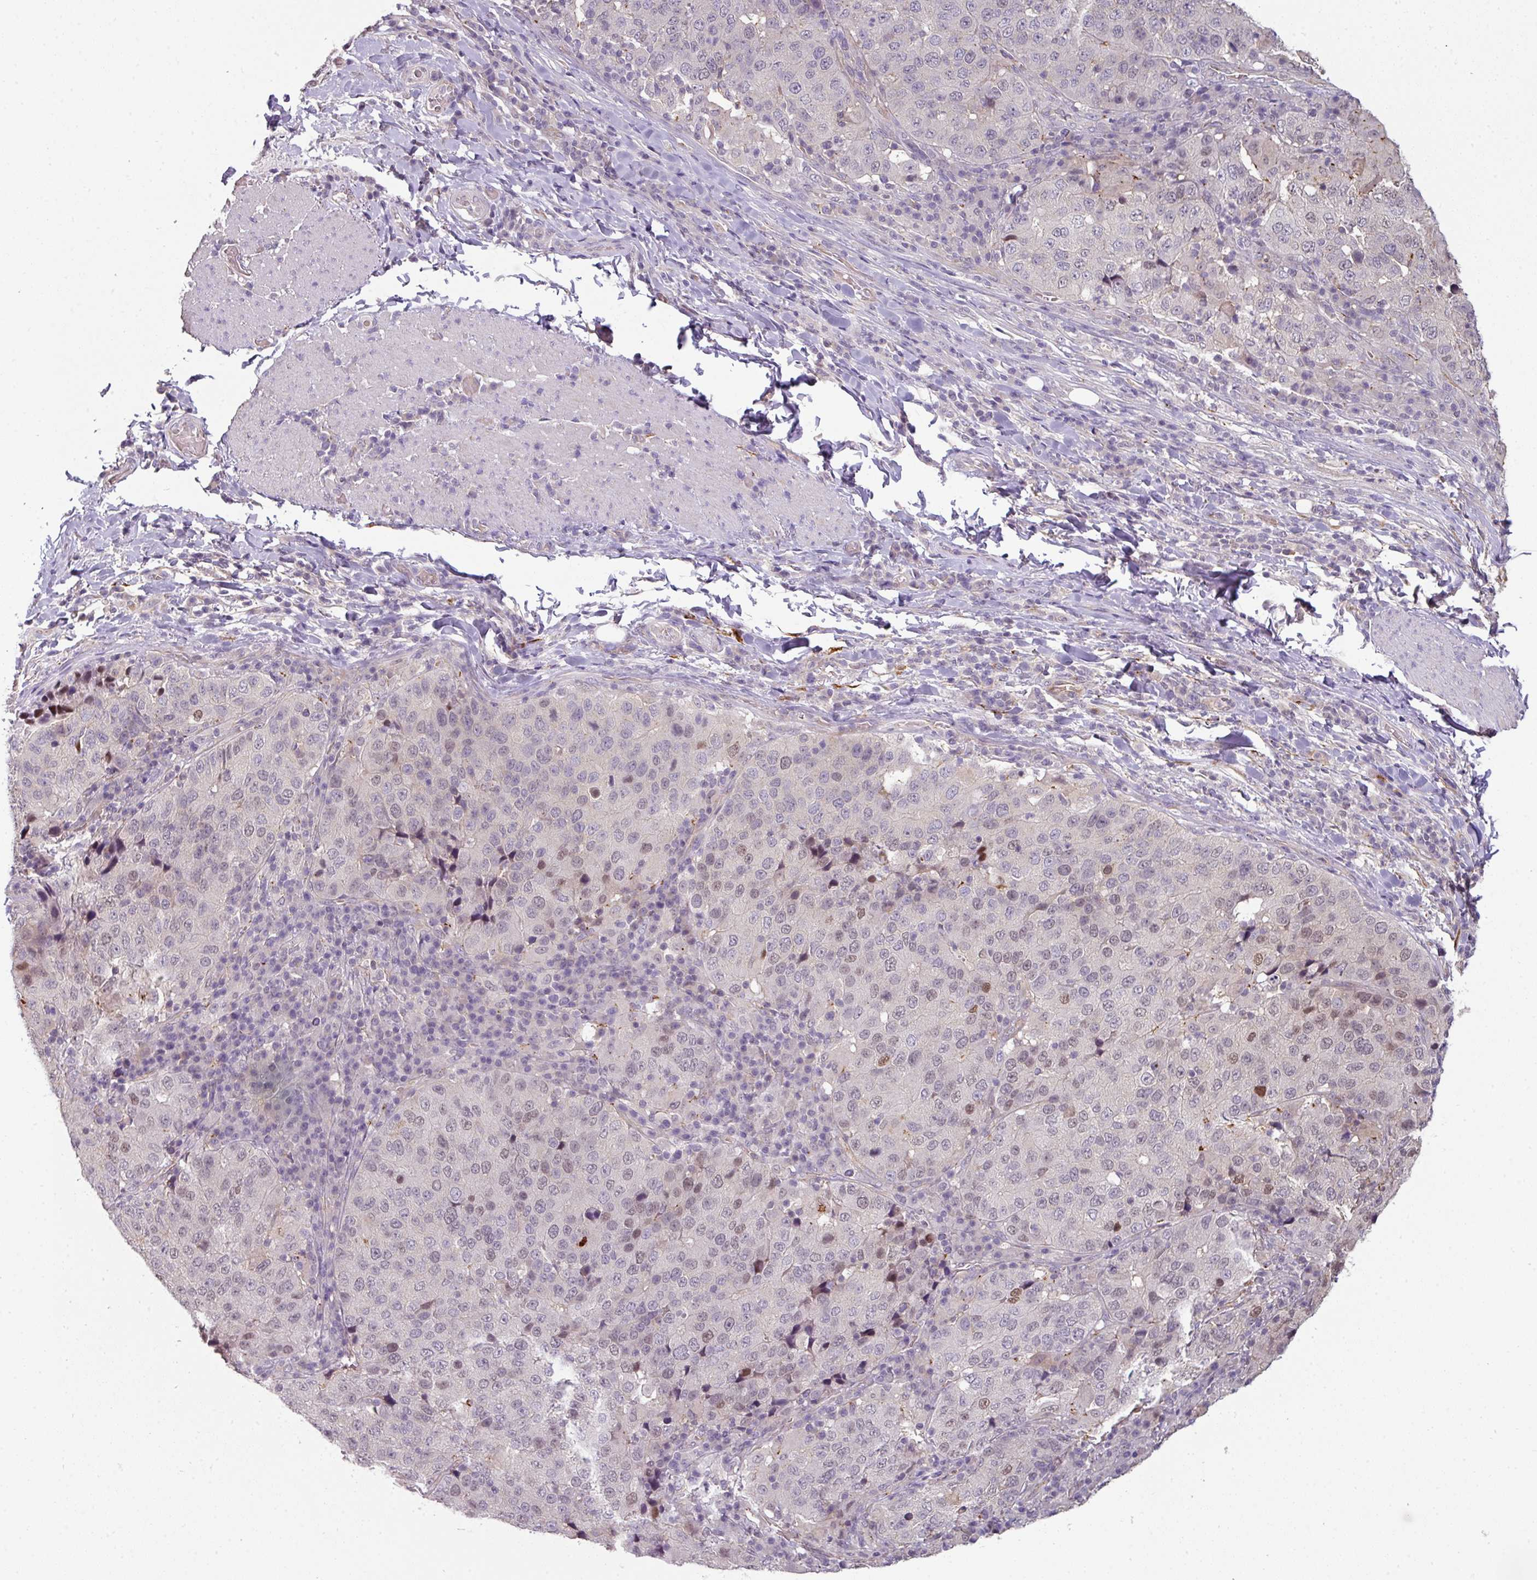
{"staining": {"intensity": "weak", "quantity": "<25%", "location": "nuclear"}, "tissue": "stomach cancer", "cell_type": "Tumor cells", "image_type": "cancer", "snomed": [{"axis": "morphology", "description": "Adenocarcinoma, NOS"}, {"axis": "topography", "description": "Stomach"}], "caption": "This is an immunohistochemistry image of human stomach cancer (adenocarcinoma). There is no staining in tumor cells.", "gene": "C19orf33", "patient": {"sex": "male", "age": 71}}